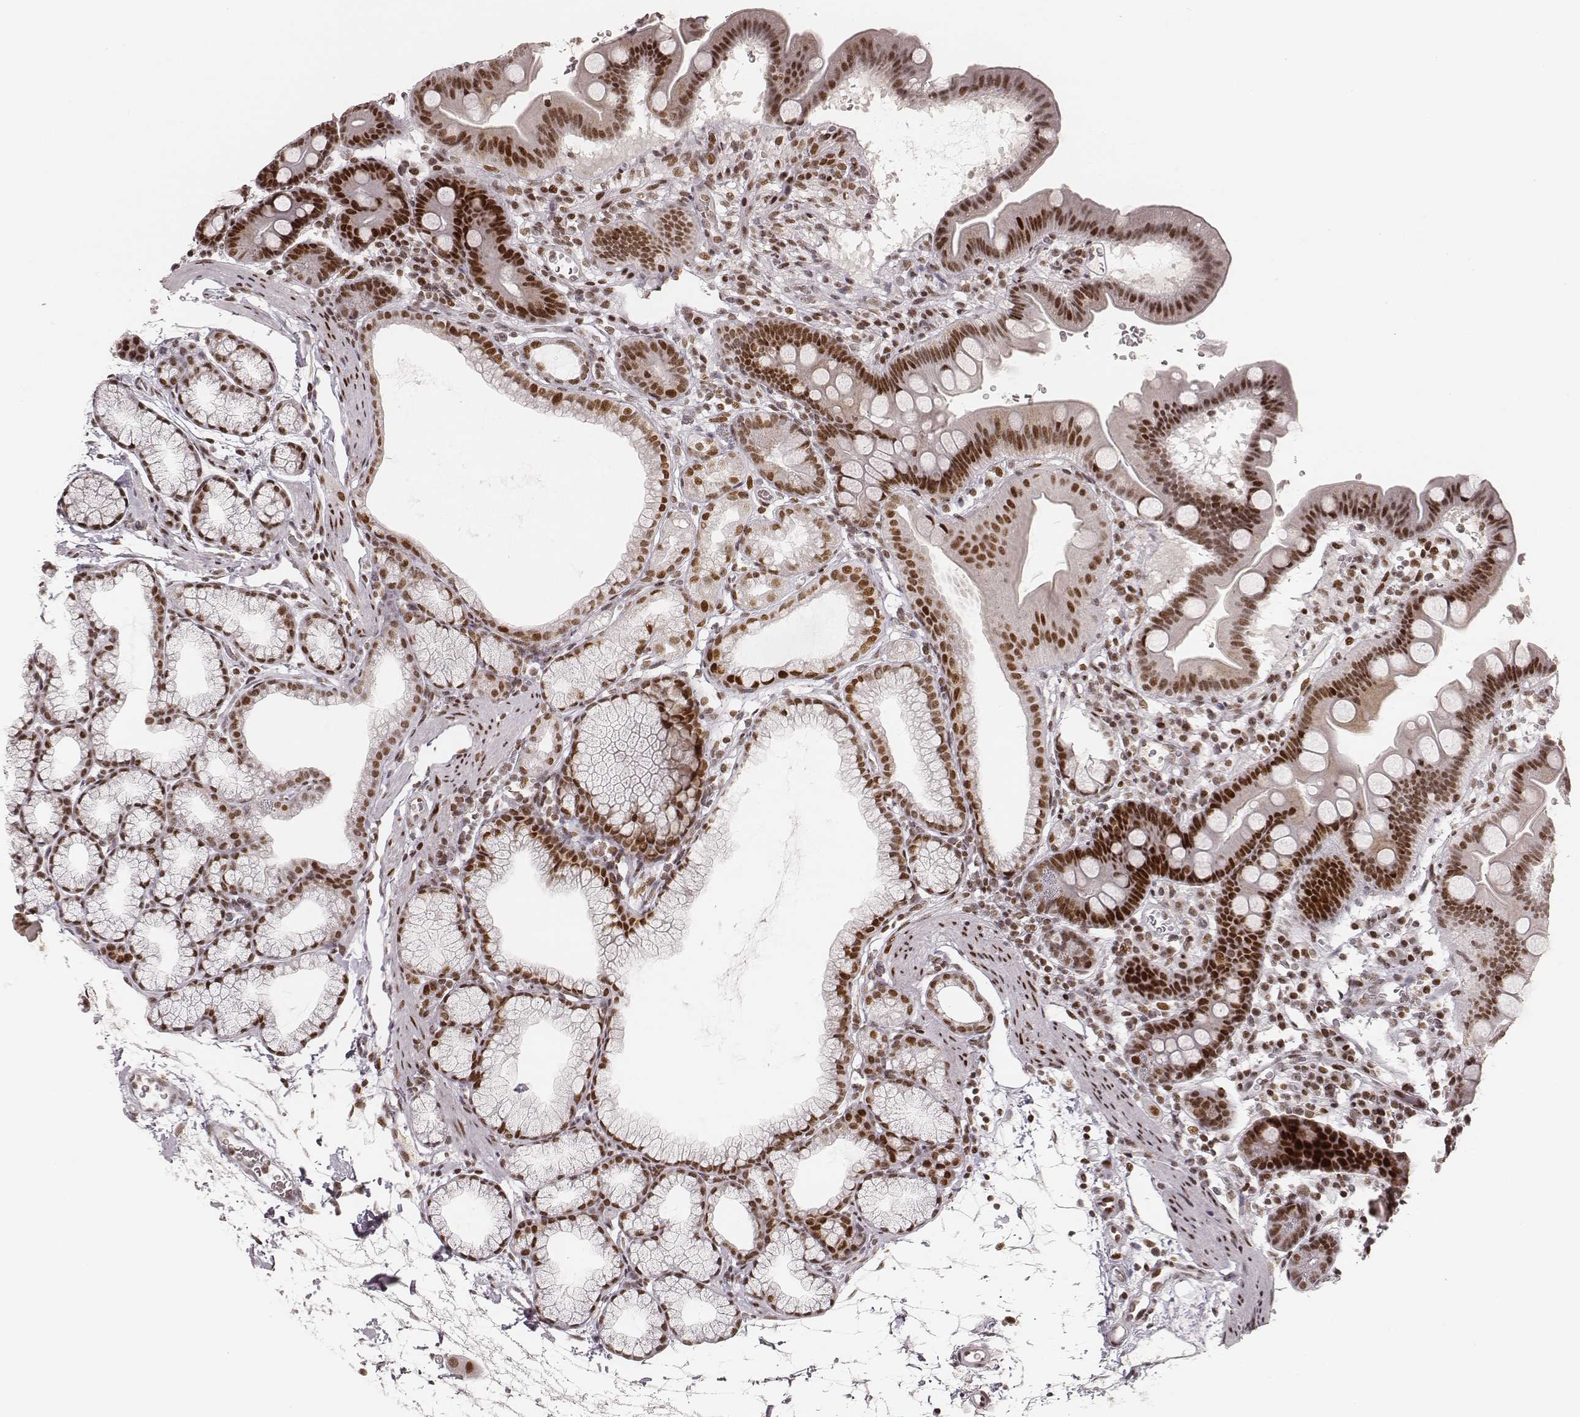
{"staining": {"intensity": "moderate", "quantity": ">75%", "location": "nuclear"}, "tissue": "duodenum", "cell_type": "Glandular cells", "image_type": "normal", "snomed": [{"axis": "morphology", "description": "Normal tissue, NOS"}, {"axis": "topography", "description": "Duodenum"}], "caption": "Moderate nuclear protein expression is appreciated in approximately >75% of glandular cells in duodenum. The staining is performed using DAB (3,3'-diaminobenzidine) brown chromogen to label protein expression. The nuclei are counter-stained blue using hematoxylin.", "gene": "HNRNPC", "patient": {"sex": "male", "age": 59}}